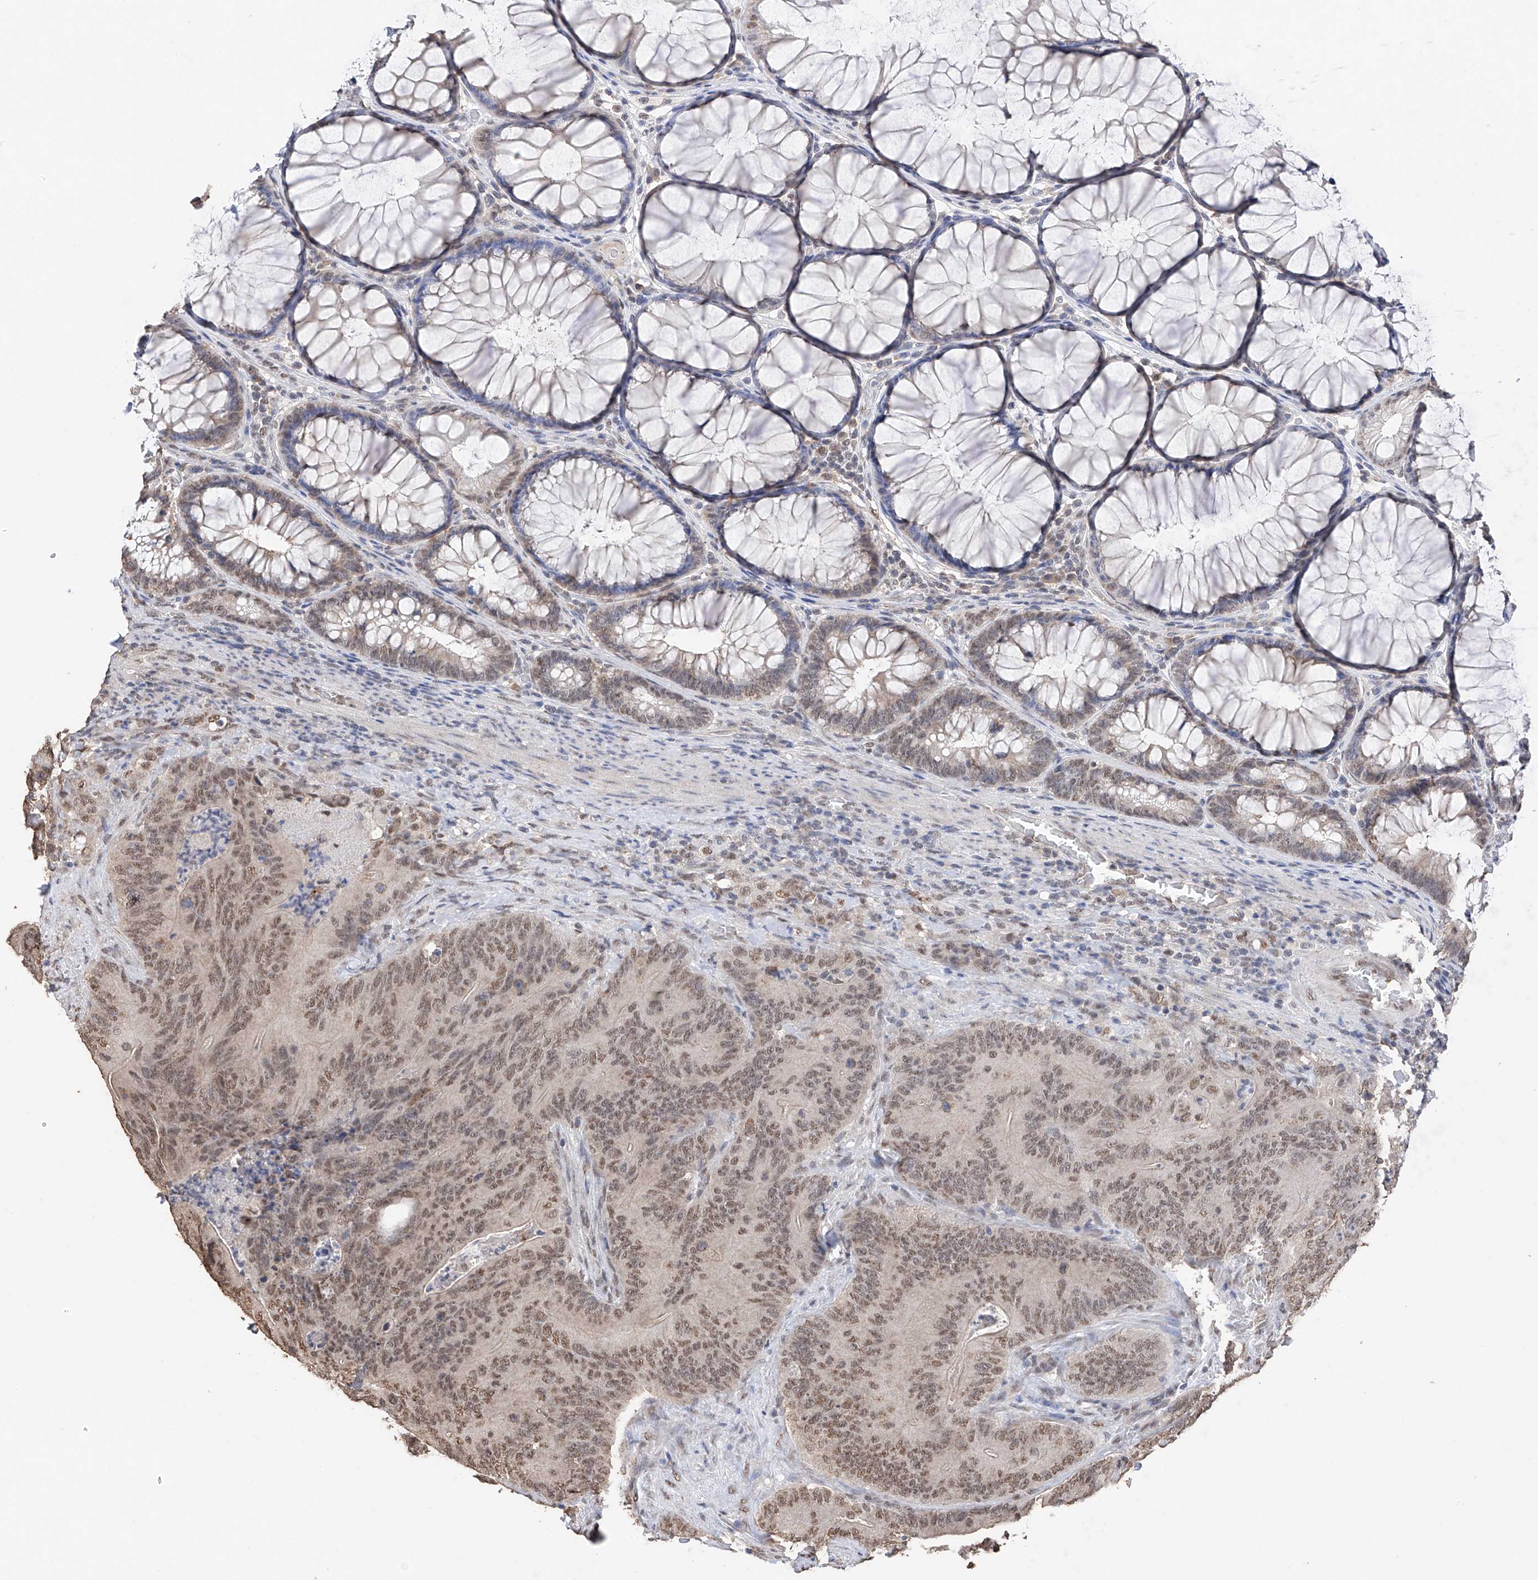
{"staining": {"intensity": "weak", "quantity": ">75%", "location": "nuclear"}, "tissue": "colorectal cancer", "cell_type": "Tumor cells", "image_type": "cancer", "snomed": [{"axis": "morphology", "description": "Normal tissue, NOS"}, {"axis": "topography", "description": "Colon"}], "caption": "High-magnification brightfield microscopy of colorectal cancer stained with DAB (3,3'-diaminobenzidine) (brown) and counterstained with hematoxylin (blue). tumor cells exhibit weak nuclear staining is present in approximately>75% of cells. Nuclei are stained in blue.", "gene": "DMAP1", "patient": {"sex": "female", "age": 82}}